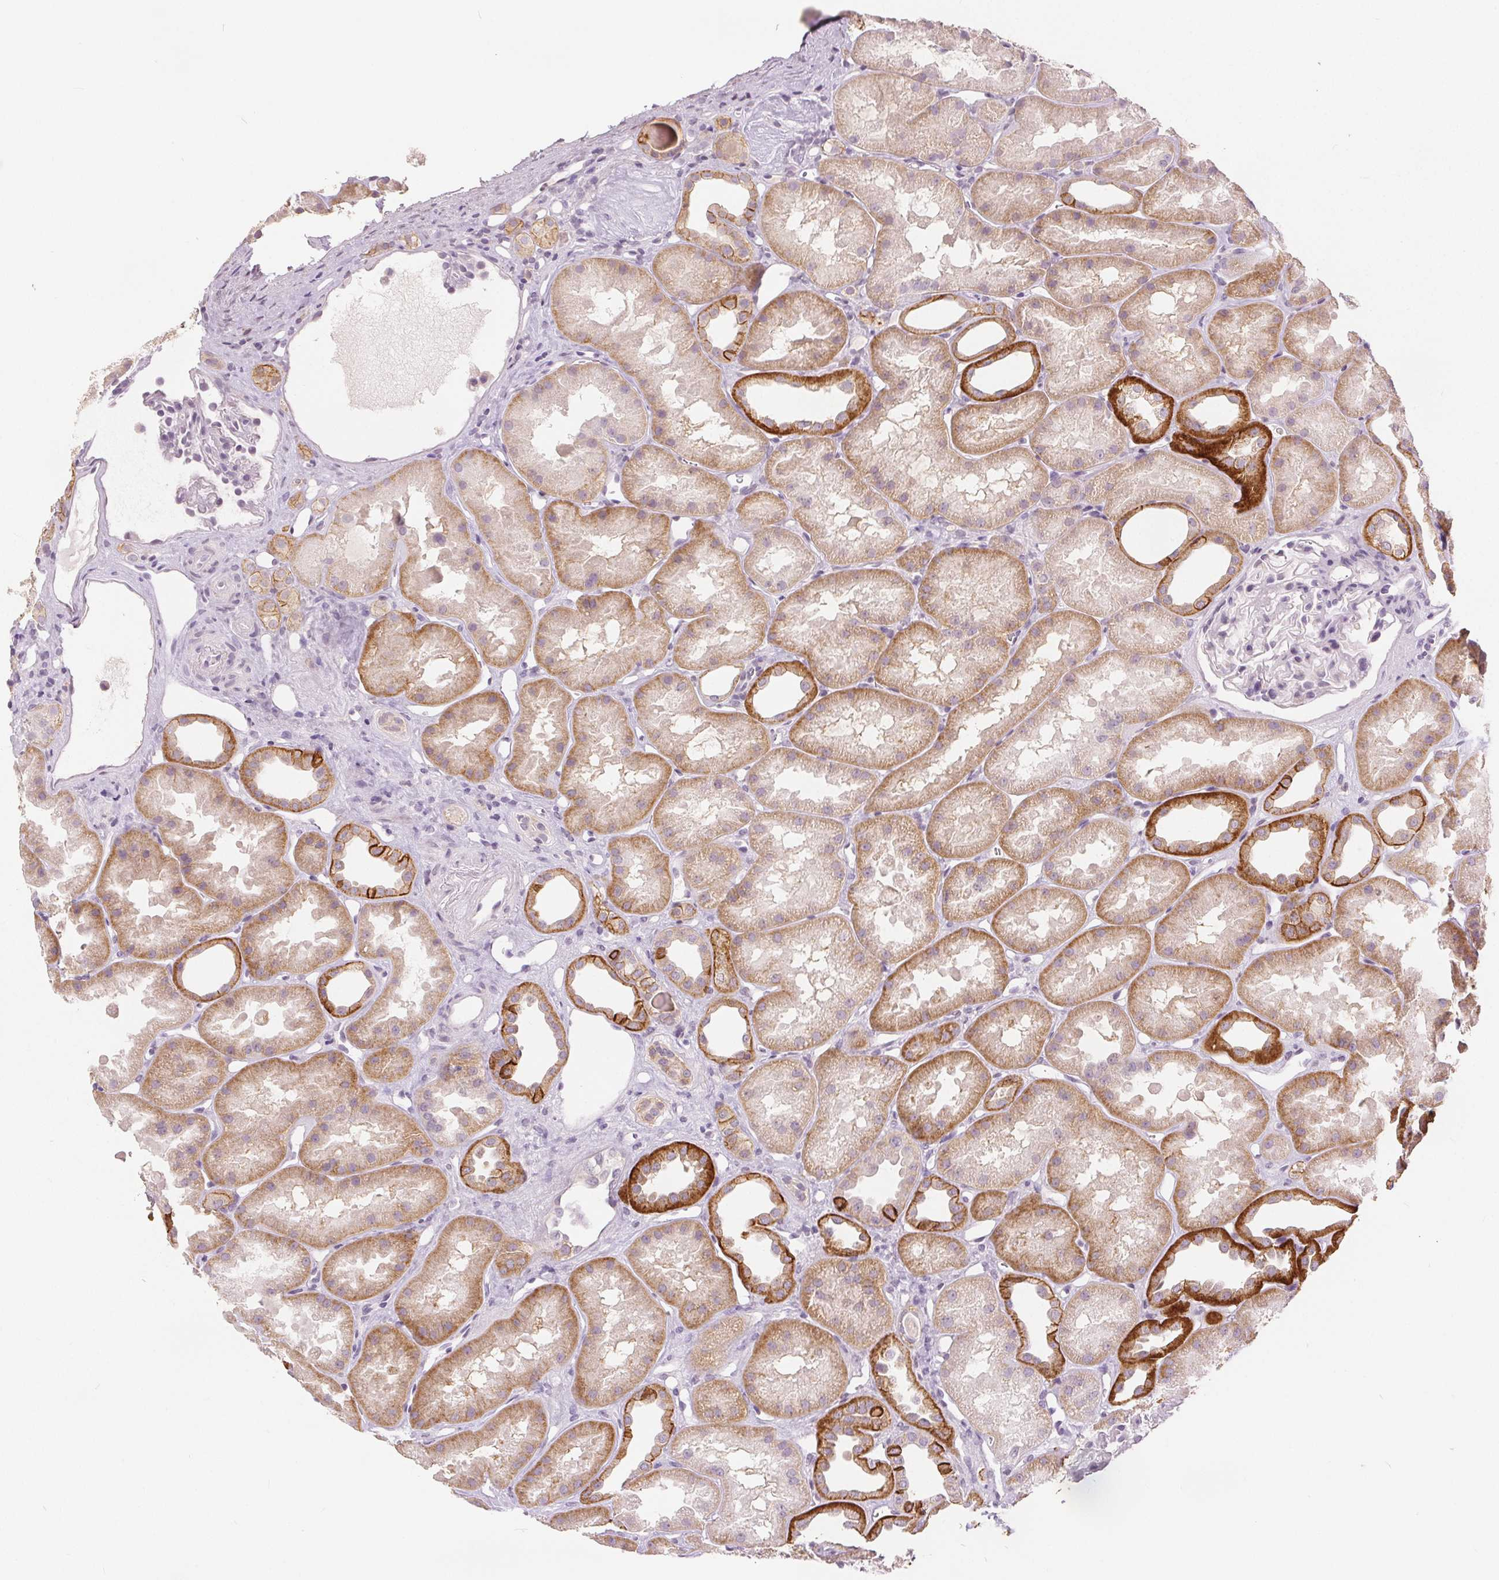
{"staining": {"intensity": "negative", "quantity": "none", "location": "none"}, "tissue": "kidney", "cell_type": "Cells in glomeruli", "image_type": "normal", "snomed": [{"axis": "morphology", "description": "Normal tissue, NOS"}, {"axis": "topography", "description": "Kidney"}], "caption": "A high-resolution histopathology image shows IHC staining of benign kidney, which displays no significant staining in cells in glomeruli. The staining was performed using DAB to visualize the protein expression in brown, while the nuclei were stained in blue with hematoxylin (Magnification: 20x).", "gene": "CA12", "patient": {"sex": "male", "age": 61}}